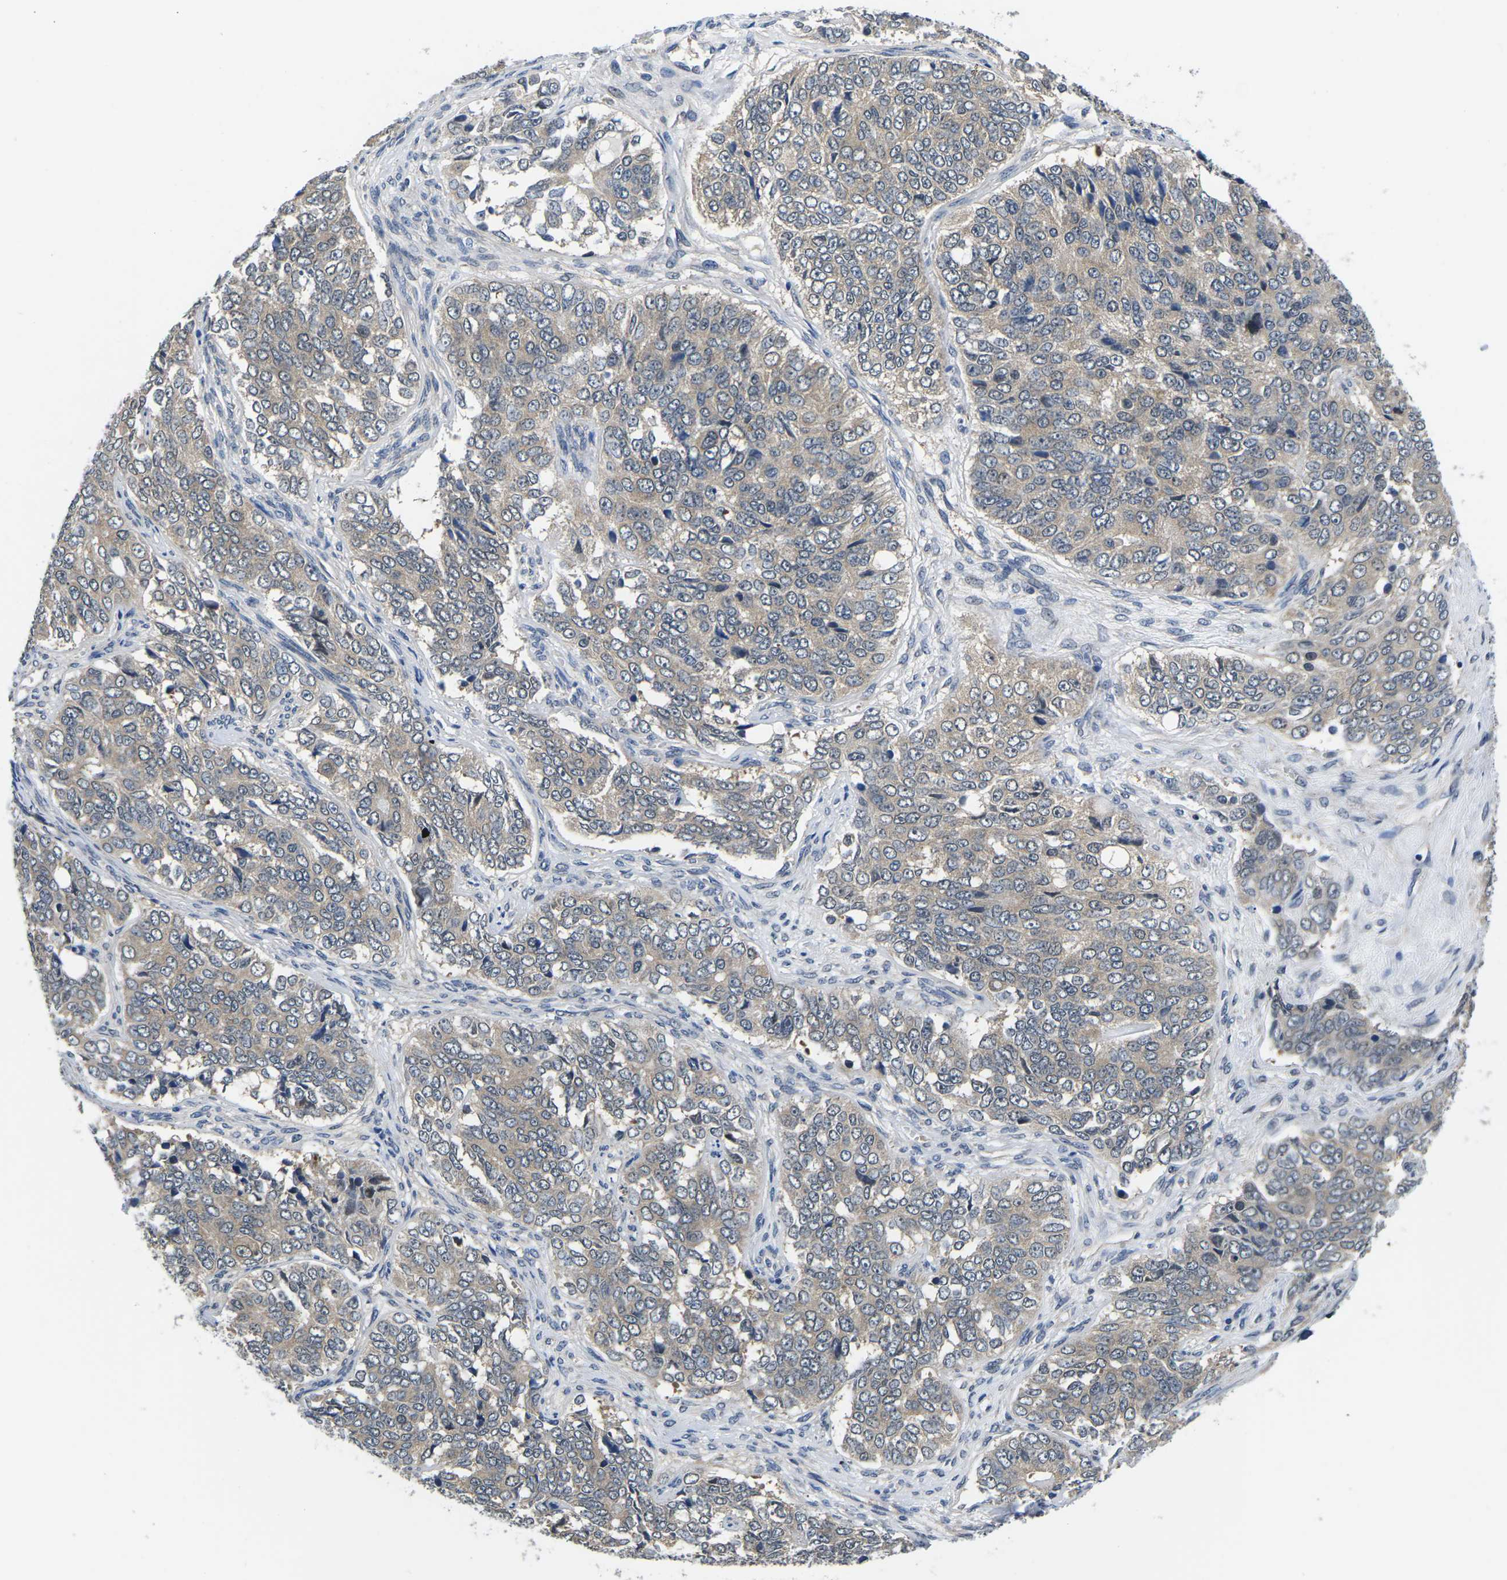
{"staining": {"intensity": "weak", "quantity": ">75%", "location": "cytoplasmic/membranous"}, "tissue": "ovarian cancer", "cell_type": "Tumor cells", "image_type": "cancer", "snomed": [{"axis": "morphology", "description": "Carcinoma, endometroid"}, {"axis": "topography", "description": "Ovary"}], "caption": "Brown immunohistochemical staining in human endometroid carcinoma (ovarian) demonstrates weak cytoplasmic/membranous expression in about >75% of tumor cells.", "gene": "GSK3B", "patient": {"sex": "female", "age": 51}}